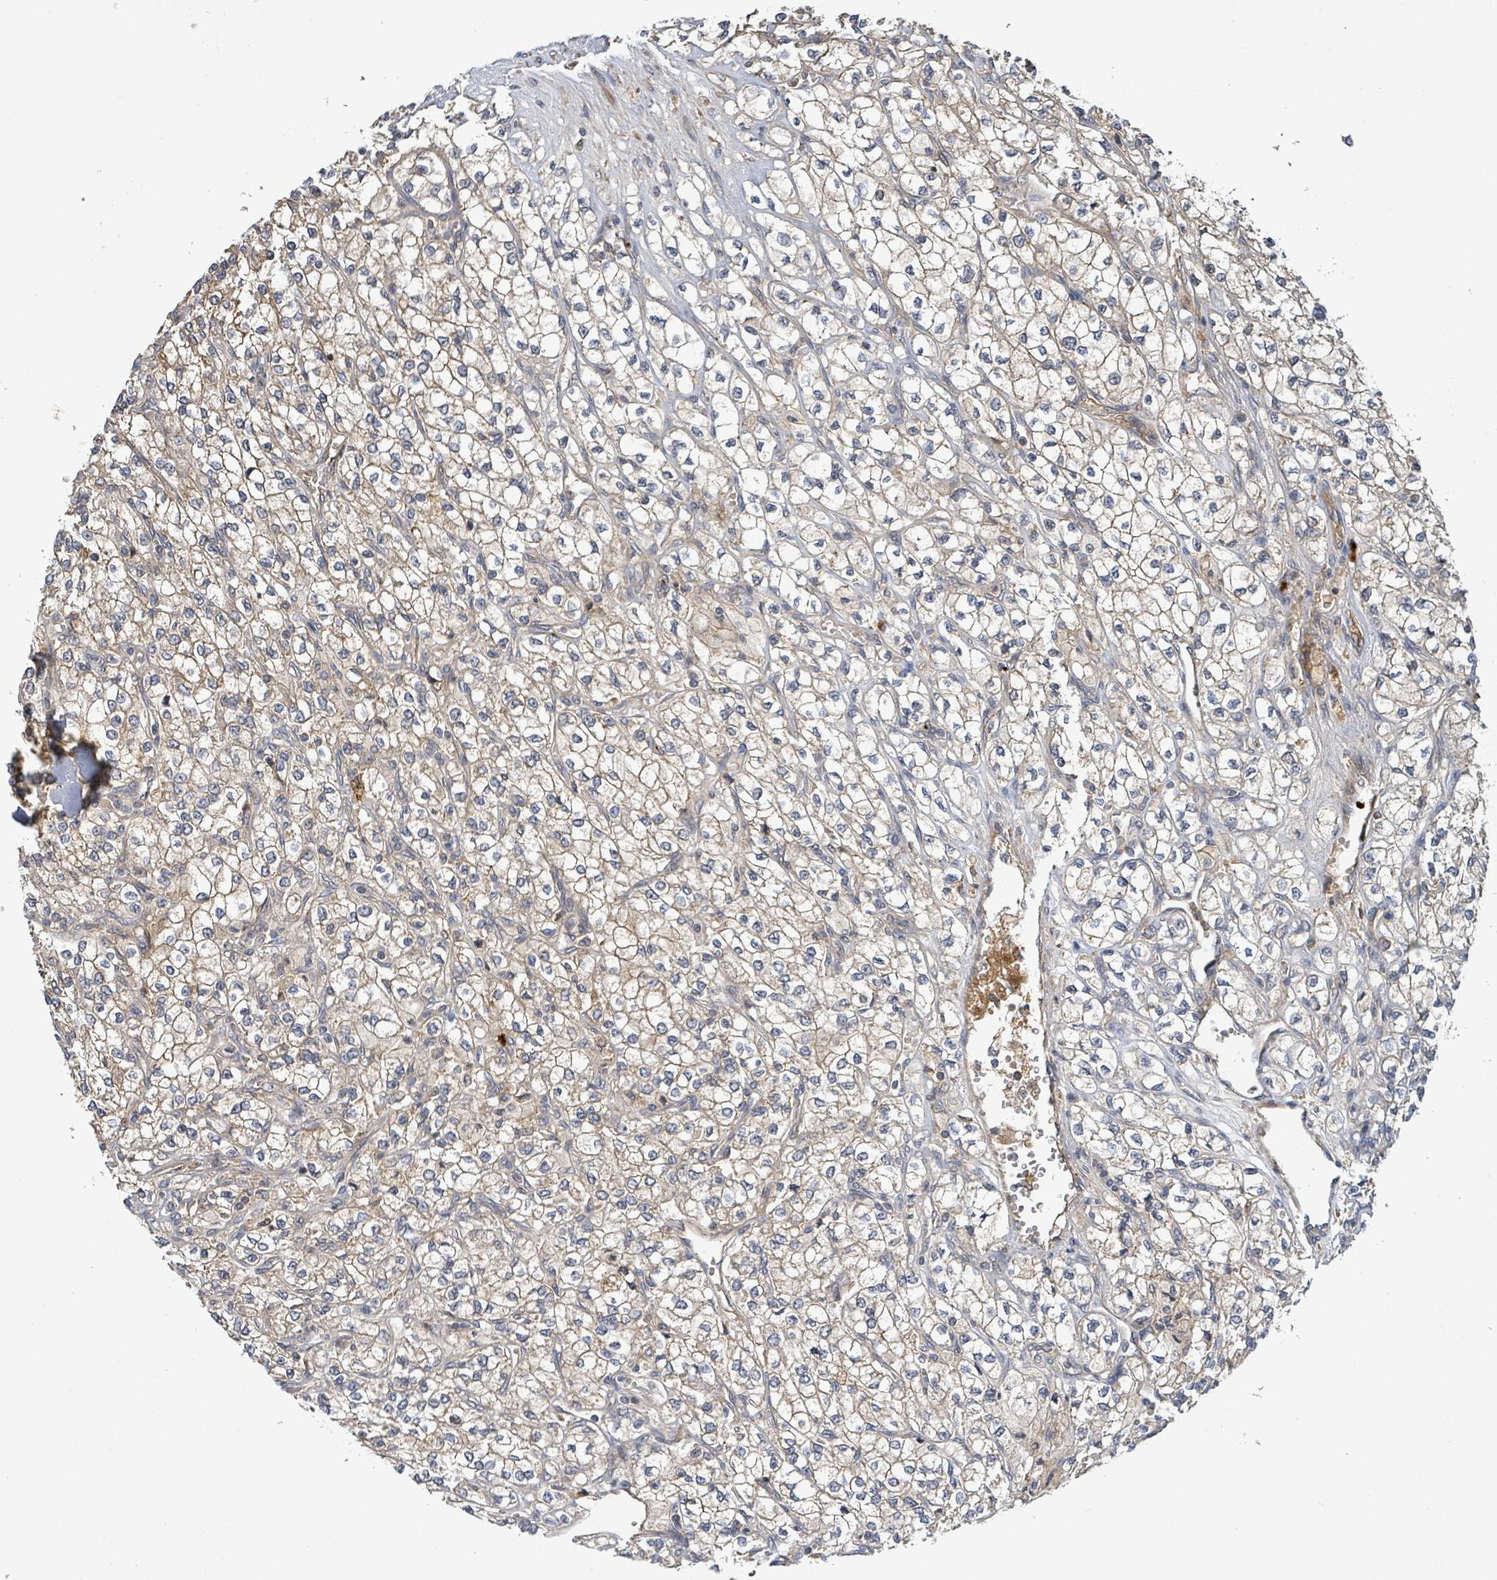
{"staining": {"intensity": "weak", "quantity": ">75%", "location": "cytoplasmic/membranous"}, "tissue": "renal cancer", "cell_type": "Tumor cells", "image_type": "cancer", "snomed": [{"axis": "morphology", "description": "Adenocarcinoma, NOS"}, {"axis": "topography", "description": "Kidney"}], "caption": "Protein staining by IHC displays weak cytoplasmic/membranous staining in approximately >75% of tumor cells in renal cancer (adenocarcinoma). Using DAB (3,3'-diaminobenzidine) (brown) and hematoxylin (blue) stains, captured at high magnification using brightfield microscopy.", "gene": "STARD4", "patient": {"sex": "male", "age": 80}}